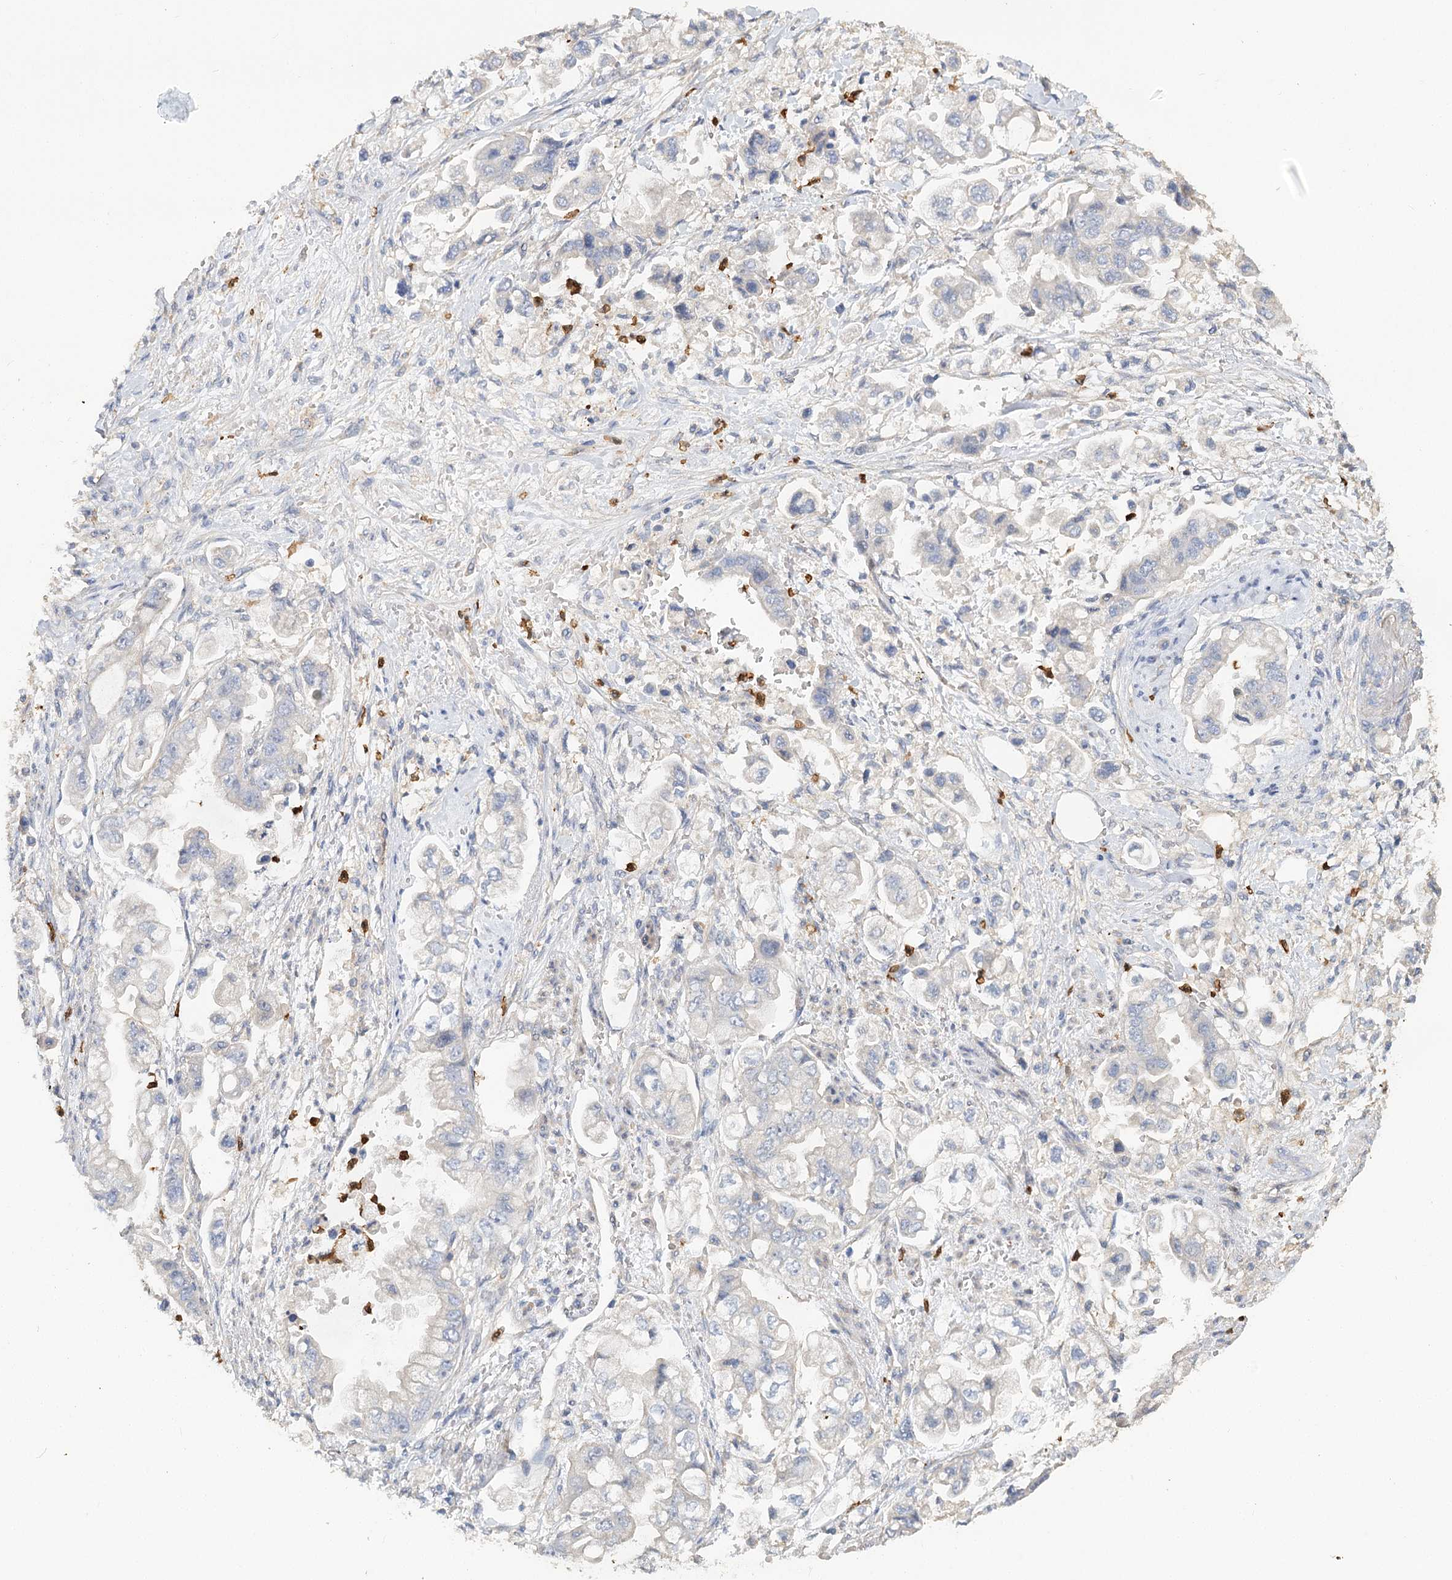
{"staining": {"intensity": "negative", "quantity": "none", "location": "none"}, "tissue": "stomach cancer", "cell_type": "Tumor cells", "image_type": "cancer", "snomed": [{"axis": "morphology", "description": "Adenocarcinoma, NOS"}, {"axis": "topography", "description": "Stomach"}], "caption": "Immunohistochemical staining of human stomach cancer (adenocarcinoma) reveals no significant expression in tumor cells.", "gene": "EPB41L5", "patient": {"sex": "male", "age": 62}}